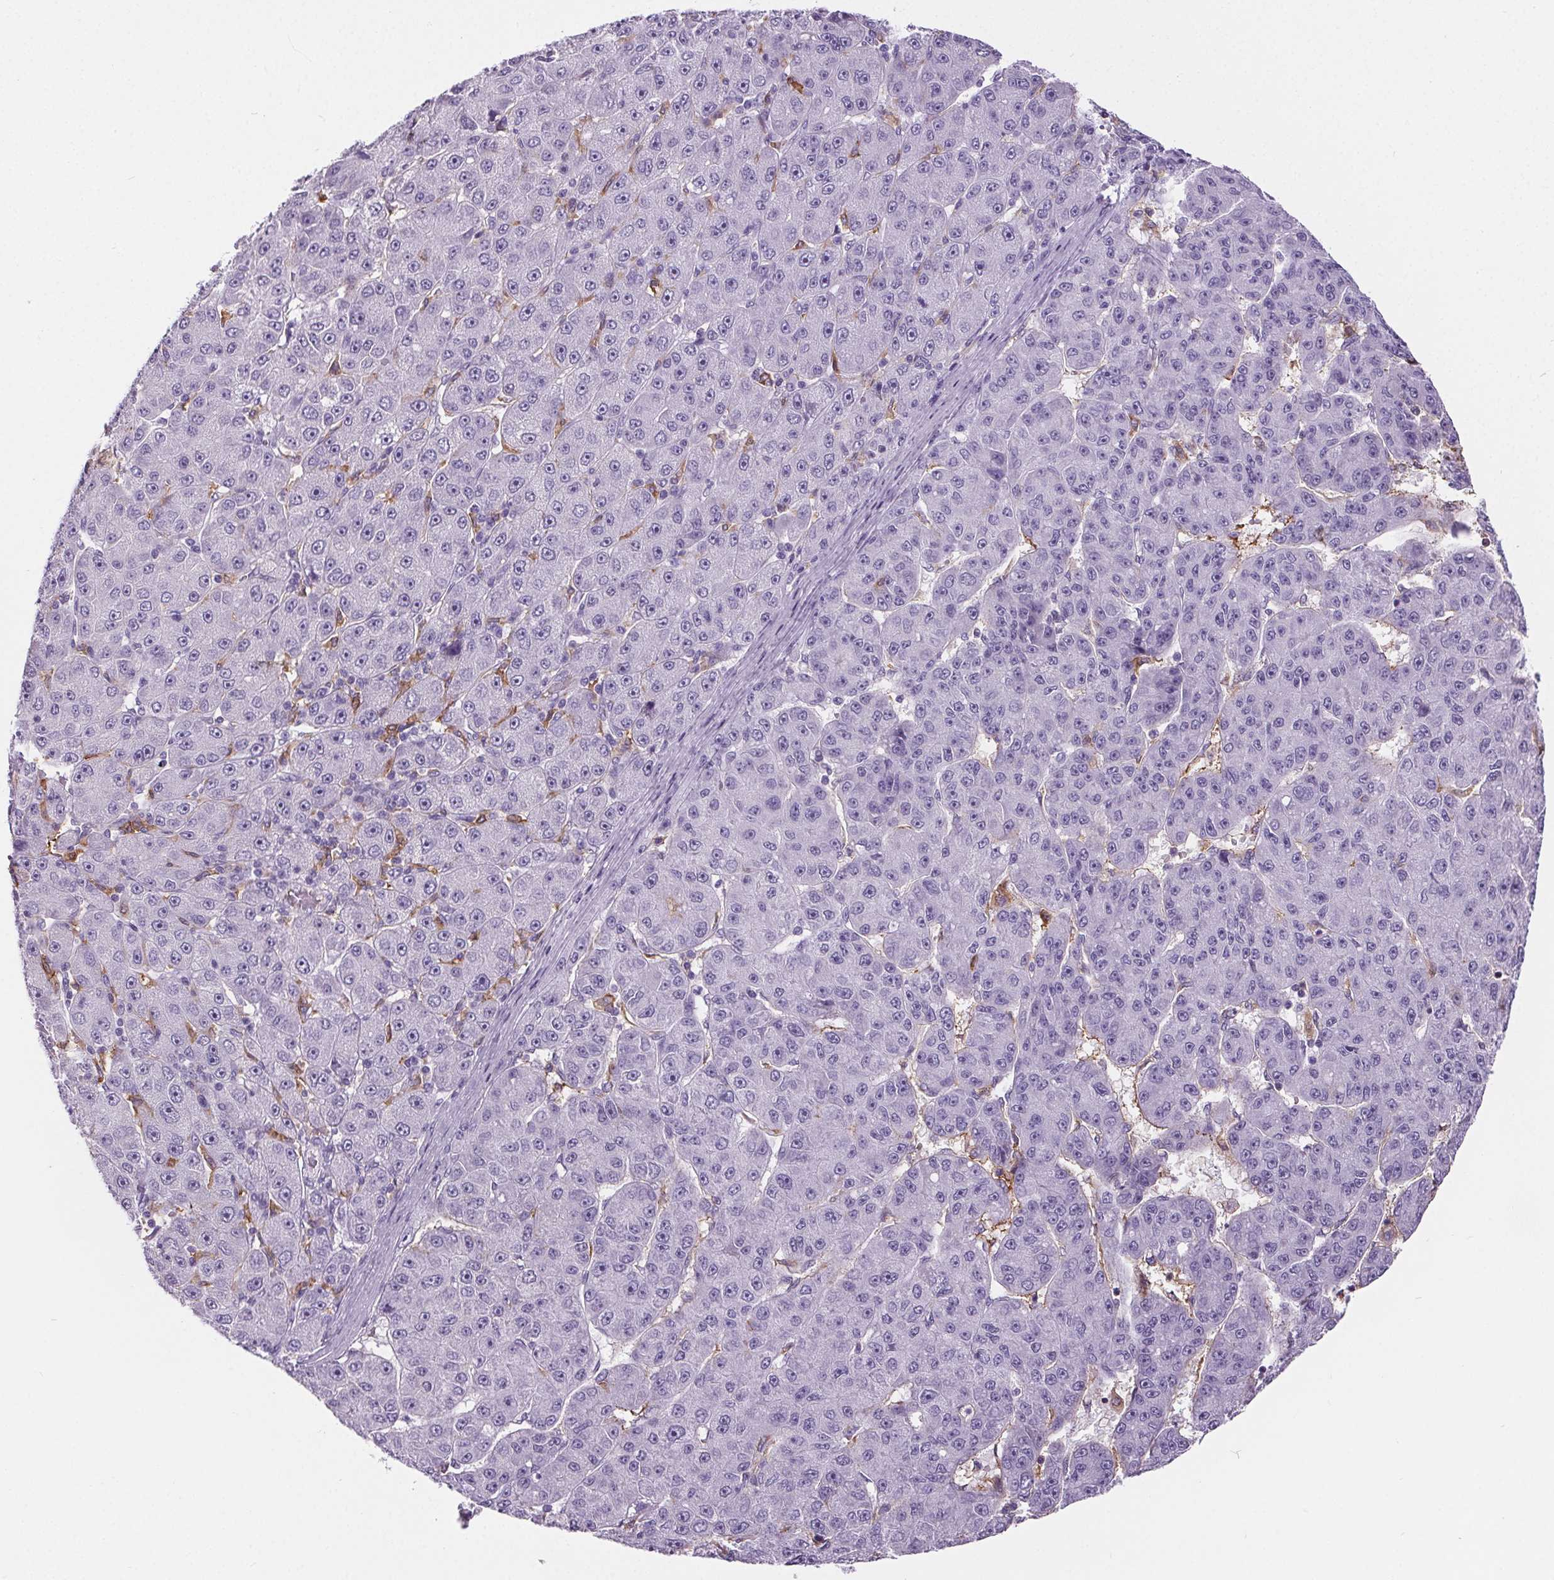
{"staining": {"intensity": "negative", "quantity": "none", "location": "none"}, "tissue": "liver cancer", "cell_type": "Tumor cells", "image_type": "cancer", "snomed": [{"axis": "morphology", "description": "Carcinoma, Hepatocellular, NOS"}, {"axis": "topography", "description": "Liver"}], "caption": "Micrograph shows no protein staining in tumor cells of liver hepatocellular carcinoma tissue.", "gene": "CD5L", "patient": {"sex": "male", "age": 67}}